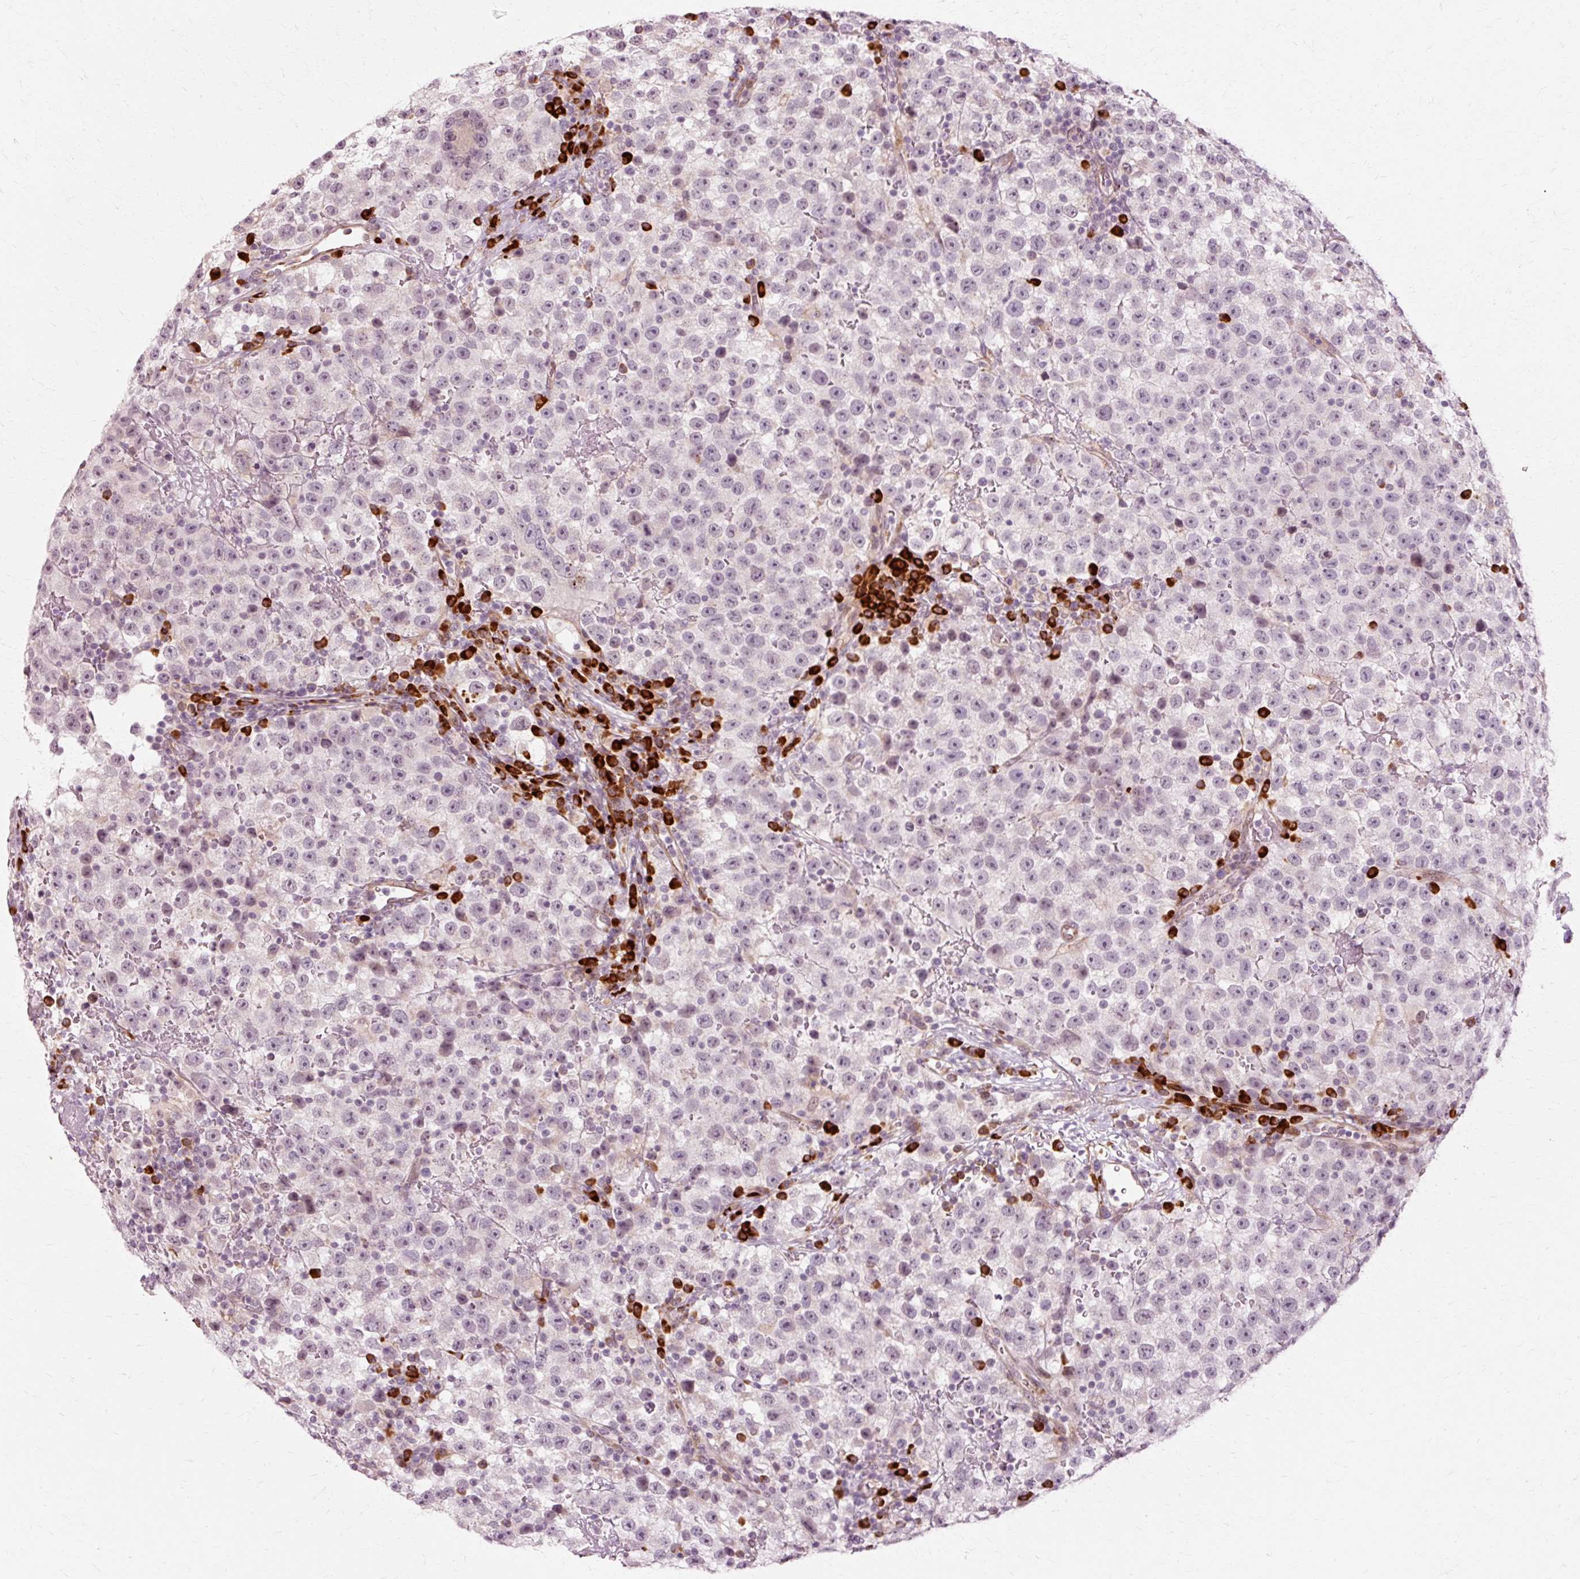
{"staining": {"intensity": "negative", "quantity": "none", "location": "none"}, "tissue": "testis cancer", "cell_type": "Tumor cells", "image_type": "cancer", "snomed": [{"axis": "morphology", "description": "Seminoma, NOS"}, {"axis": "topography", "description": "Testis"}], "caption": "Seminoma (testis) was stained to show a protein in brown. There is no significant expression in tumor cells.", "gene": "RGPD5", "patient": {"sex": "male", "age": 22}}